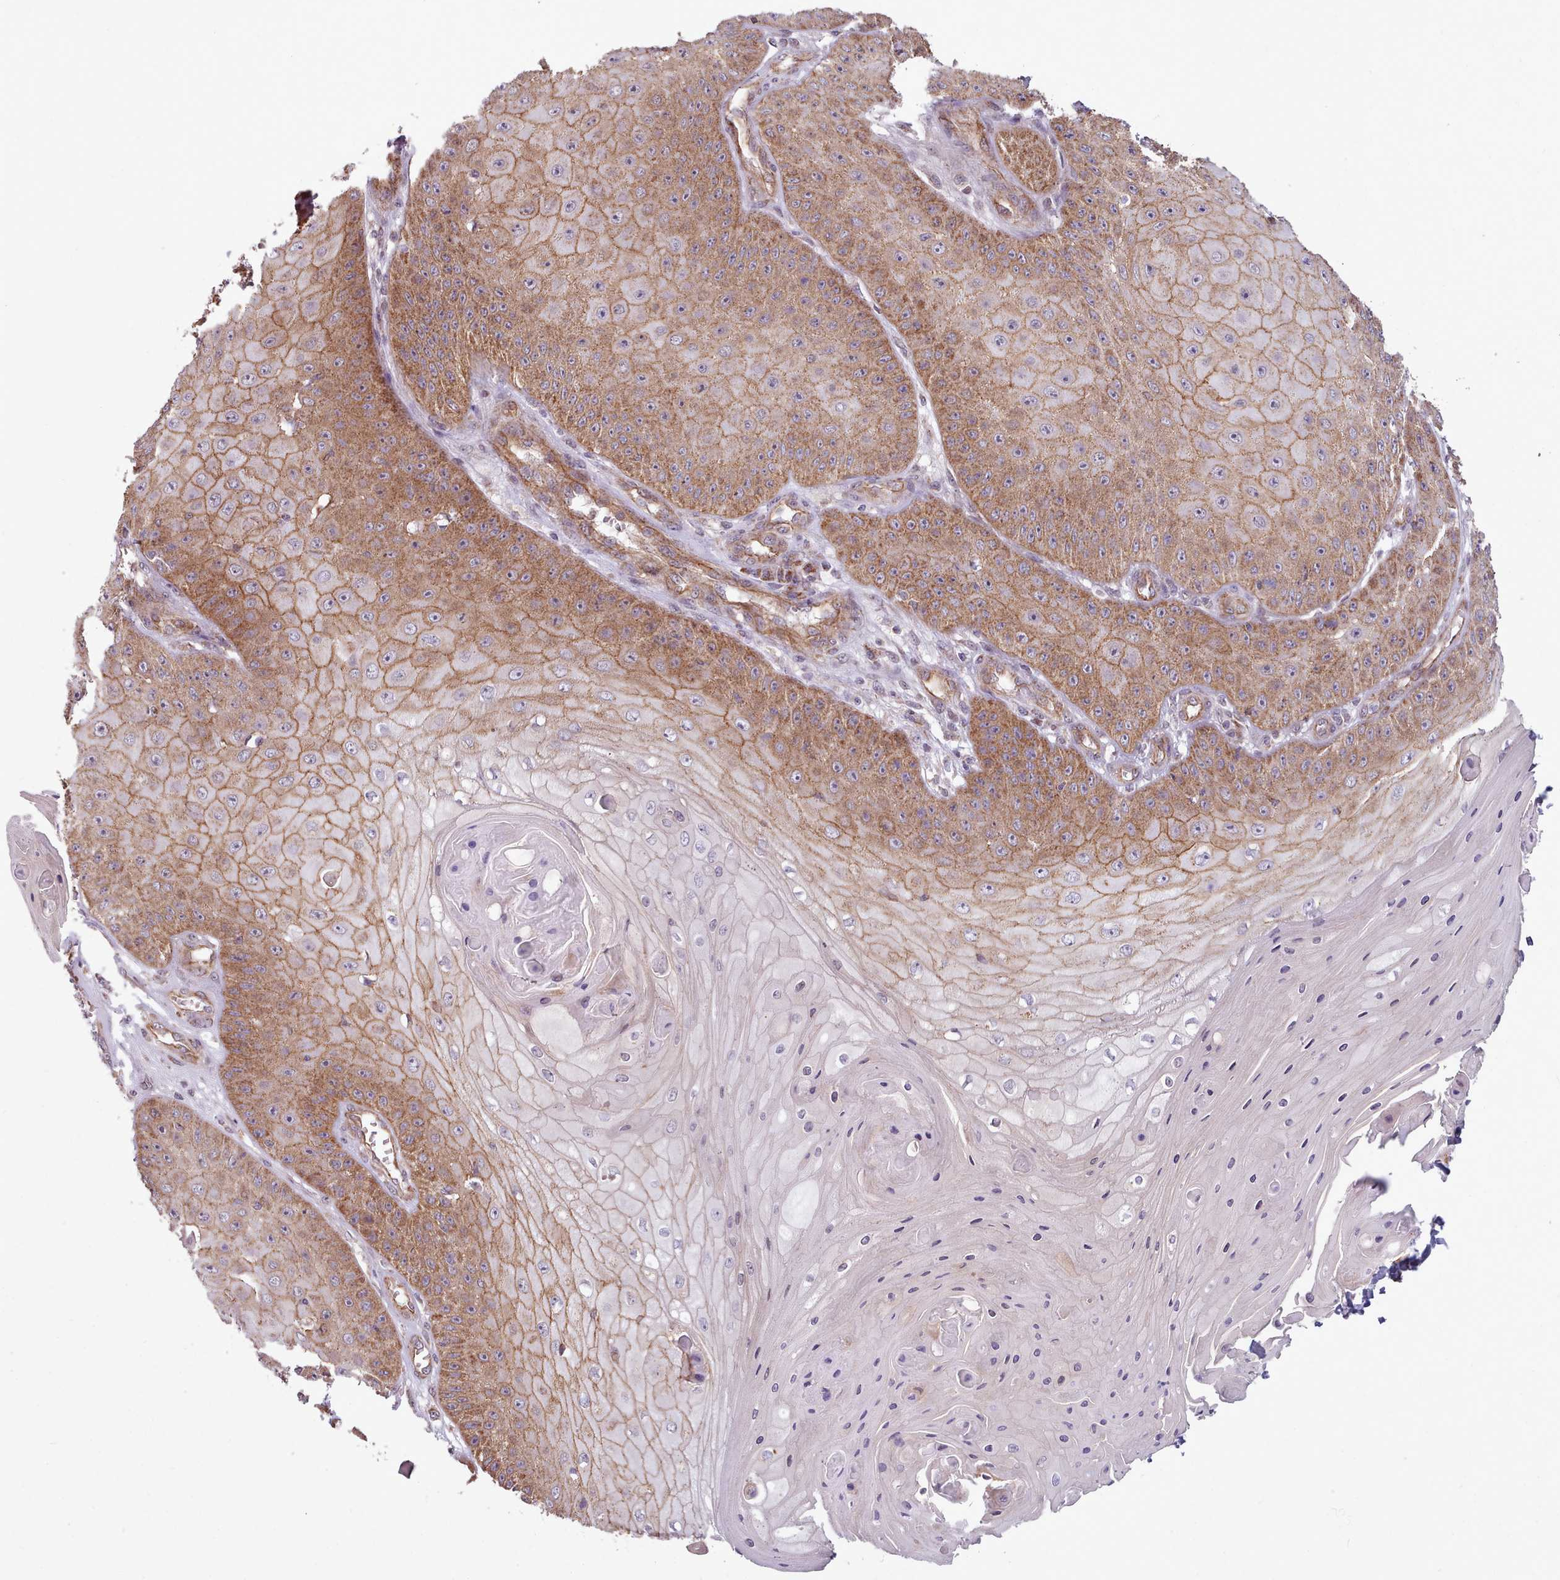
{"staining": {"intensity": "moderate", "quantity": ">75%", "location": "cytoplasmic/membranous"}, "tissue": "skin cancer", "cell_type": "Tumor cells", "image_type": "cancer", "snomed": [{"axis": "morphology", "description": "Squamous cell carcinoma, NOS"}, {"axis": "topography", "description": "Skin"}], "caption": "This is a micrograph of immunohistochemistry staining of skin squamous cell carcinoma, which shows moderate staining in the cytoplasmic/membranous of tumor cells.", "gene": "MRPL46", "patient": {"sex": "male", "age": 70}}